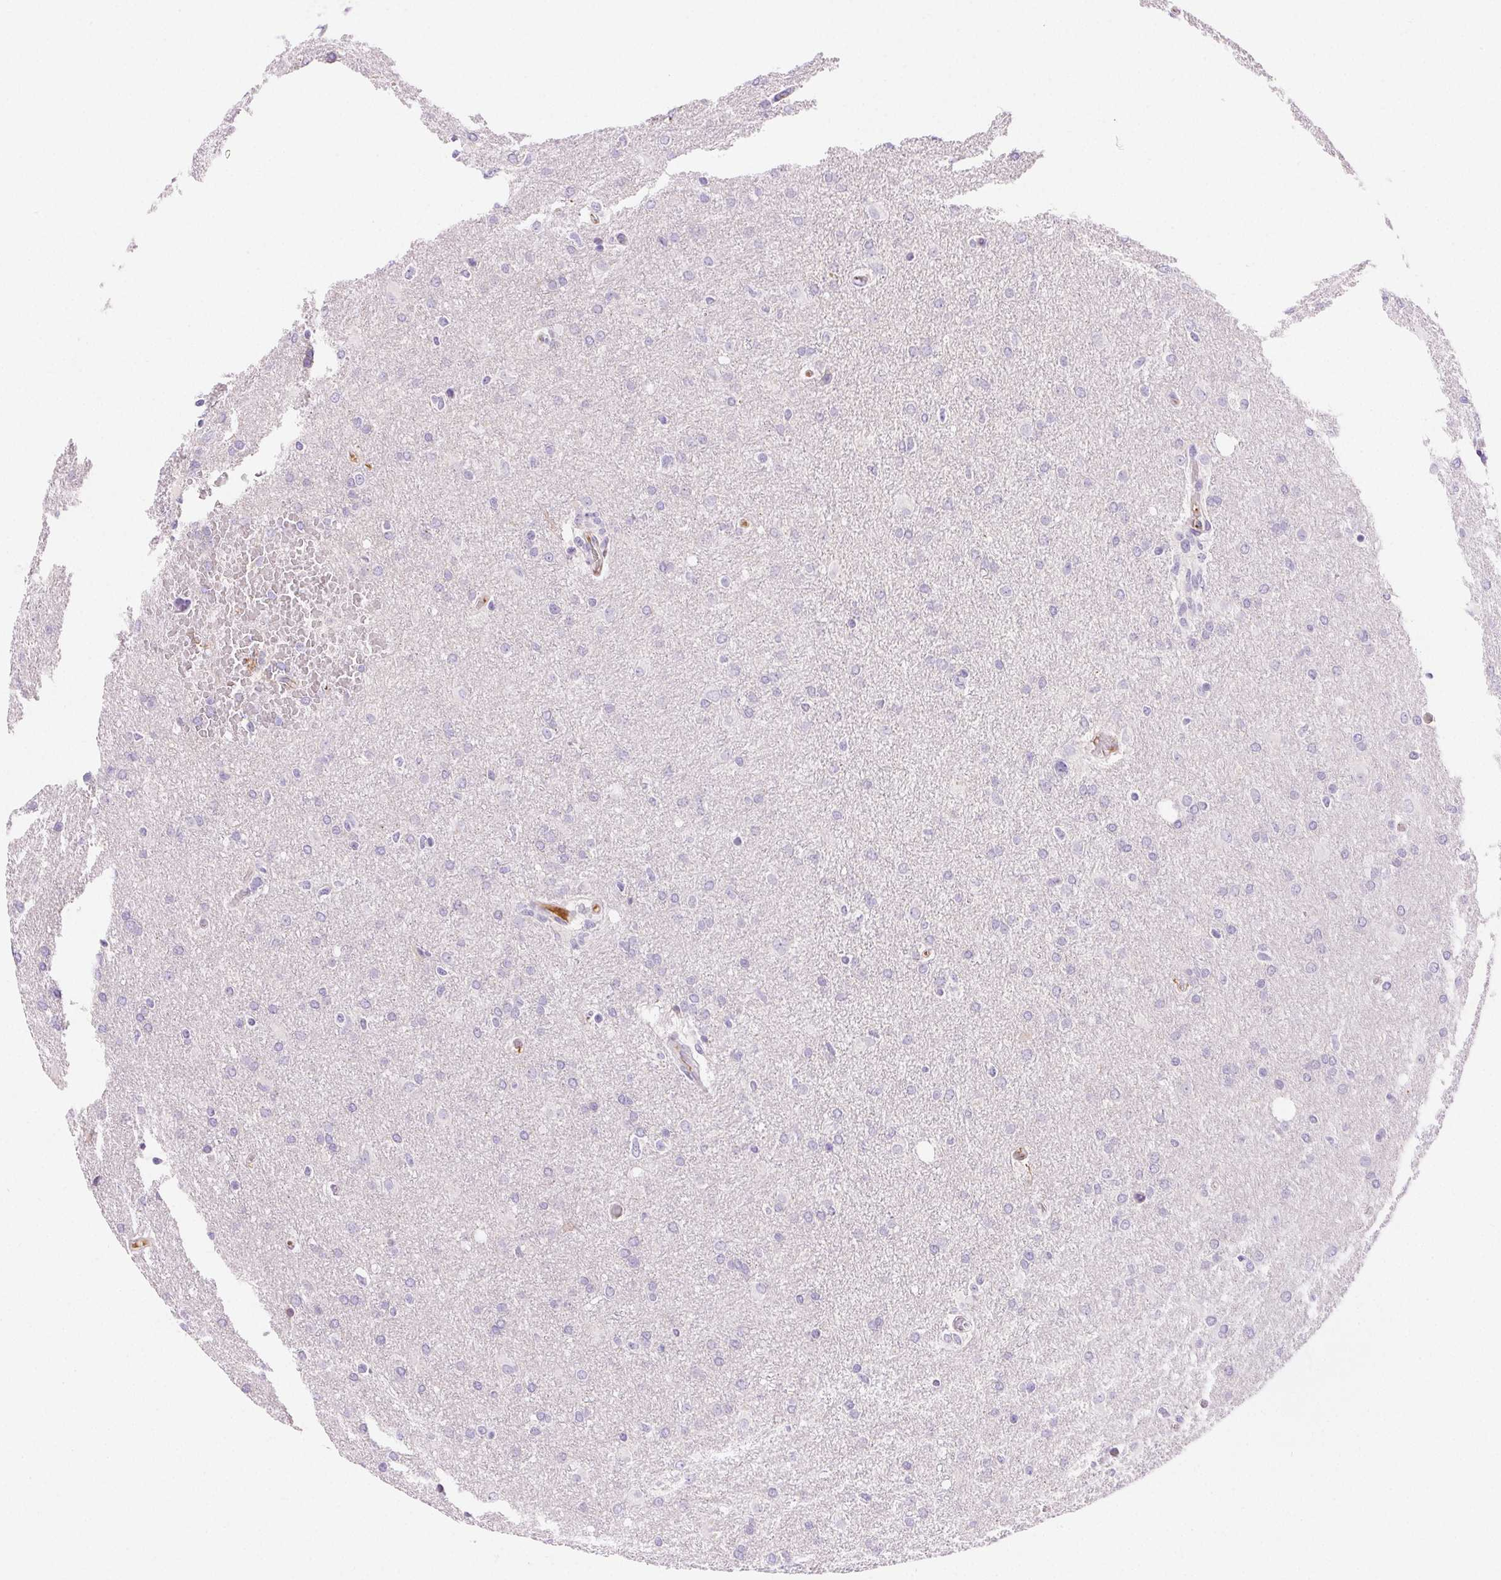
{"staining": {"intensity": "negative", "quantity": "none", "location": "none"}, "tissue": "glioma", "cell_type": "Tumor cells", "image_type": "cancer", "snomed": [{"axis": "morphology", "description": "Glioma, malignant, High grade"}, {"axis": "topography", "description": "Brain"}], "caption": "A high-resolution photomicrograph shows immunohistochemistry staining of glioma, which exhibits no significant expression in tumor cells. (DAB immunohistochemistry (IHC) with hematoxylin counter stain).", "gene": "FGA", "patient": {"sex": "male", "age": 68}}